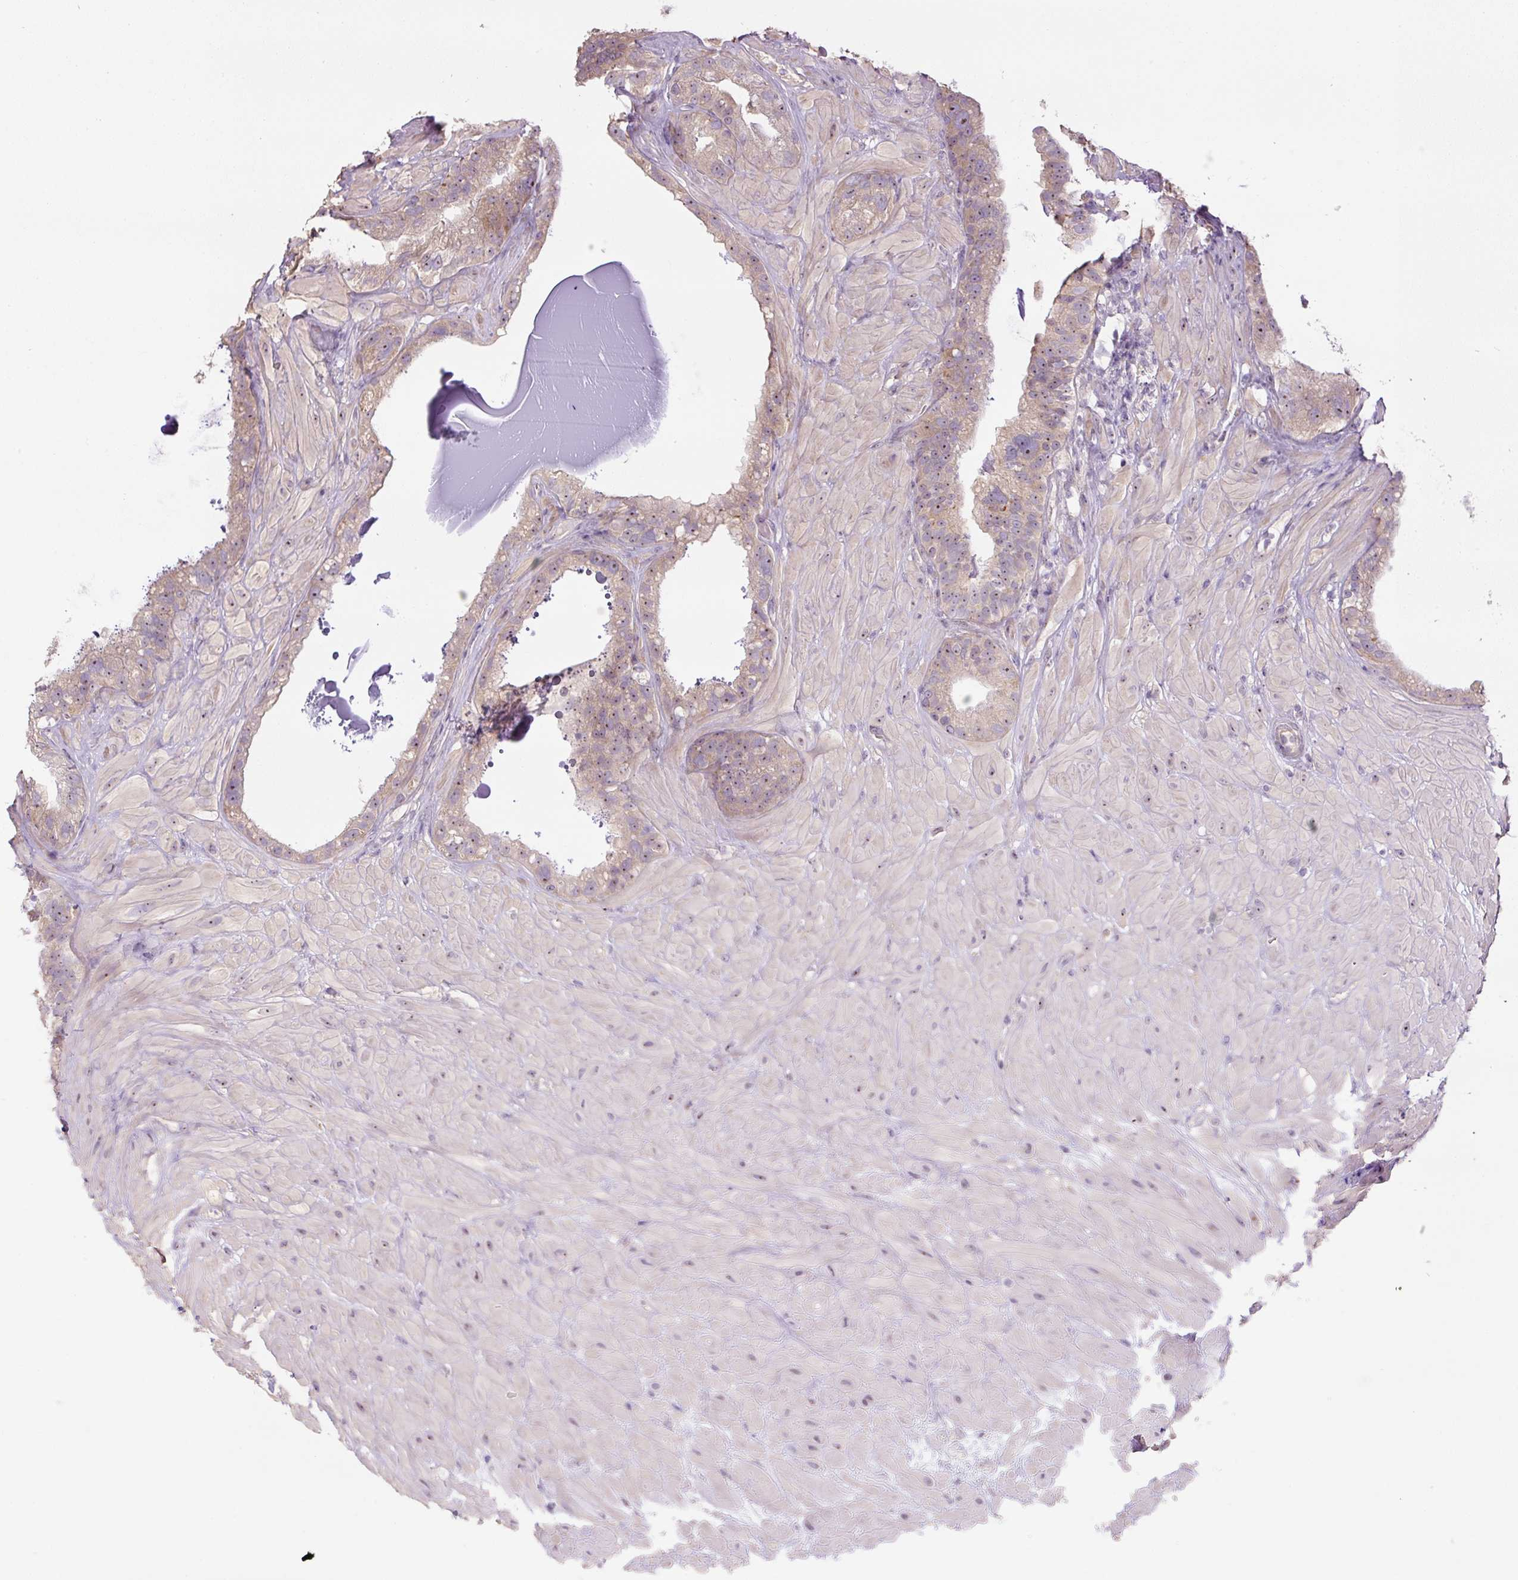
{"staining": {"intensity": "weak", "quantity": "<25%", "location": "cytoplasmic/membranous,nuclear"}, "tissue": "seminal vesicle", "cell_type": "Glandular cells", "image_type": "normal", "snomed": [{"axis": "morphology", "description": "Normal tissue, NOS"}, {"axis": "topography", "description": "Seminal veicle"}, {"axis": "topography", "description": "Peripheral nerve tissue"}], "caption": "High power microscopy photomicrograph of an immunohistochemistry histopathology image of normal seminal vesicle, revealing no significant positivity in glandular cells.", "gene": "TMEM151B", "patient": {"sex": "male", "age": 76}}